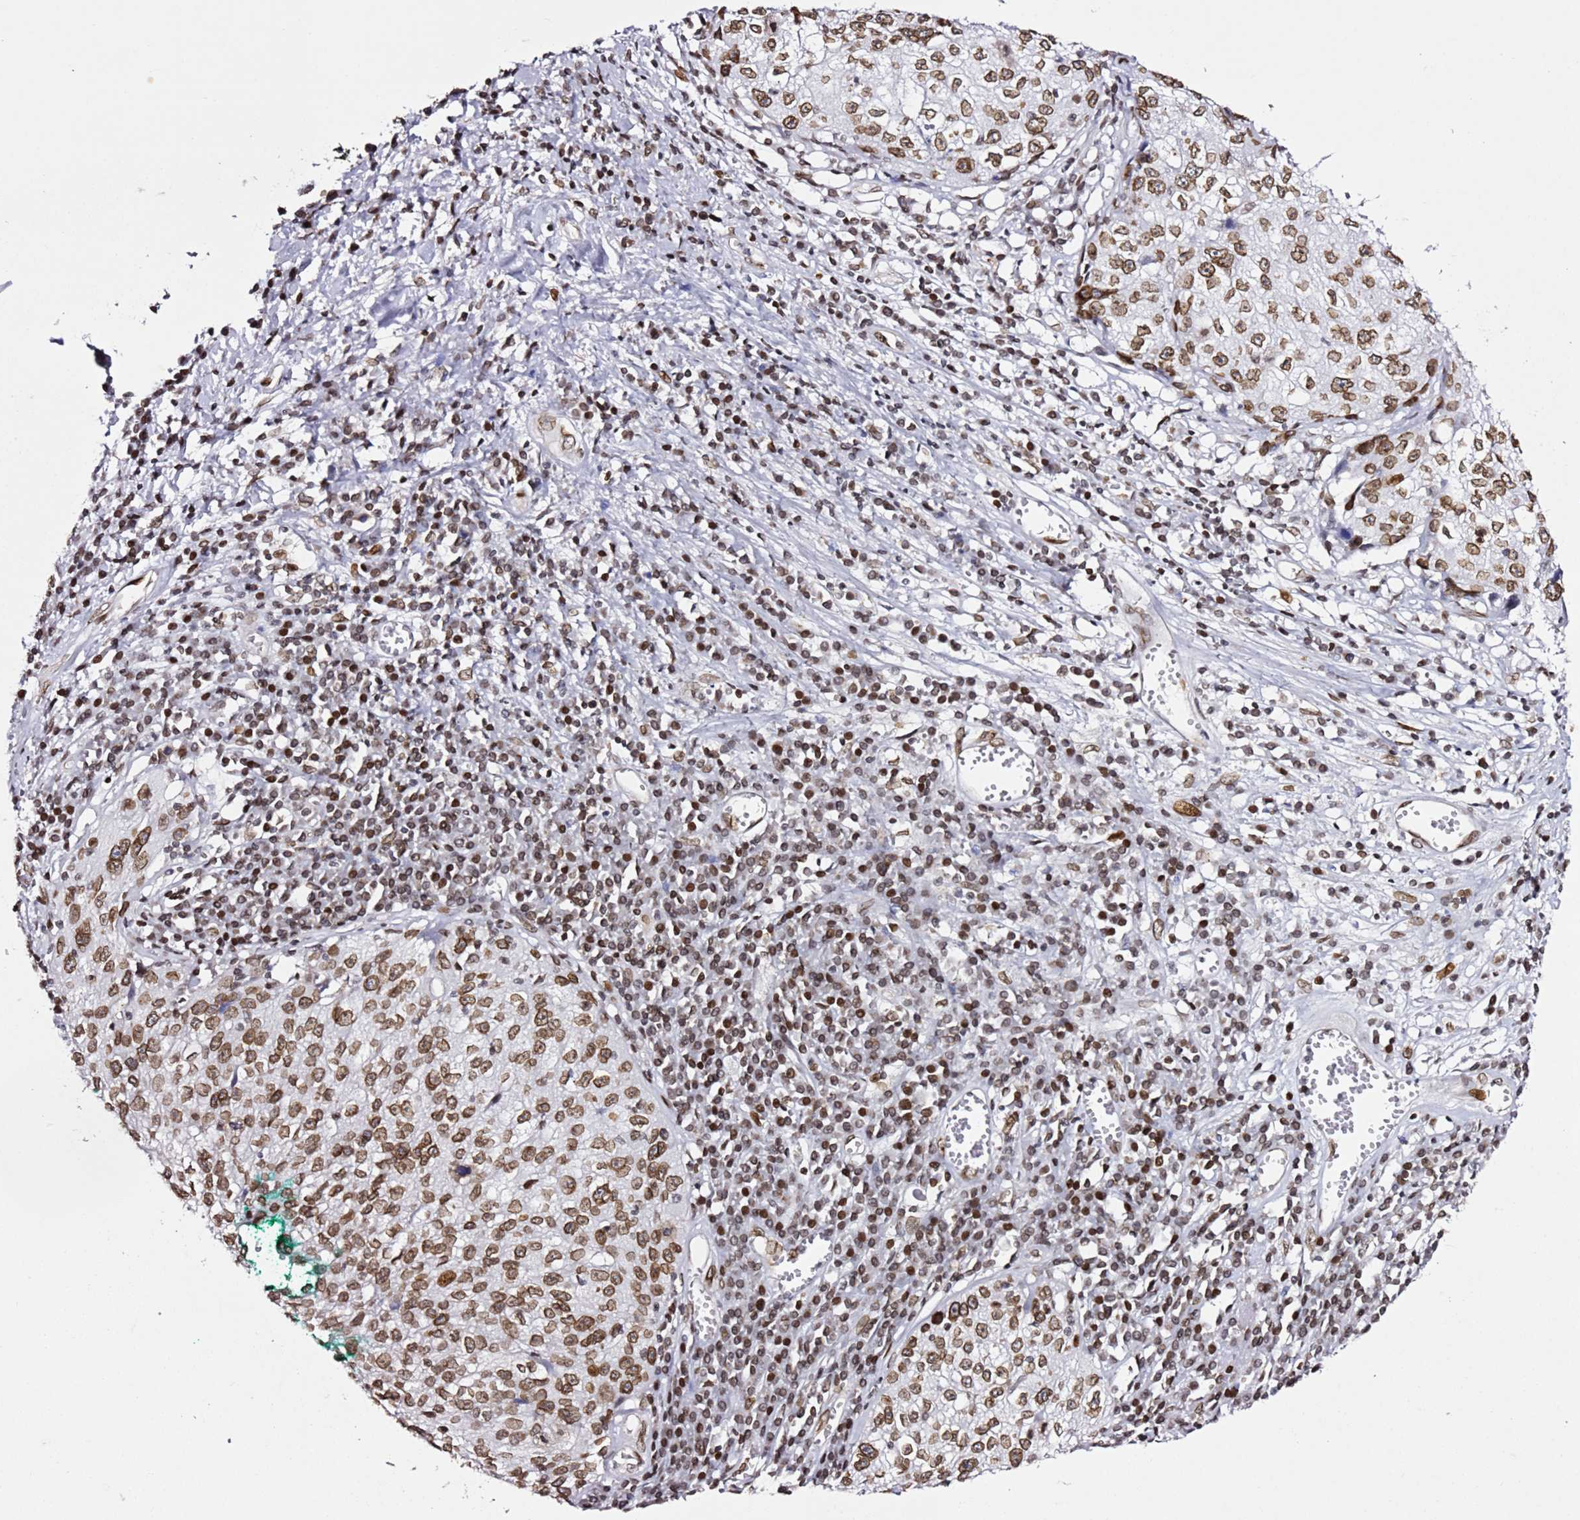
{"staining": {"intensity": "moderate", "quantity": ">75%", "location": "cytoplasmic/membranous,nuclear"}, "tissue": "cervical cancer", "cell_type": "Tumor cells", "image_type": "cancer", "snomed": [{"axis": "morphology", "description": "Squamous cell carcinoma, NOS"}, {"axis": "topography", "description": "Cervix"}], "caption": "Moderate cytoplasmic/membranous and nuclear positivity is seen in about >75% of tumor cells in cervical cancer (squamous cell carcinoma). (DAB (3,3'-diaminobenzidine) = brown stain, brightfield microscopy at high magnification).", "gene": "POU6F1", "patient": {"sex": "female", "age": 57}}